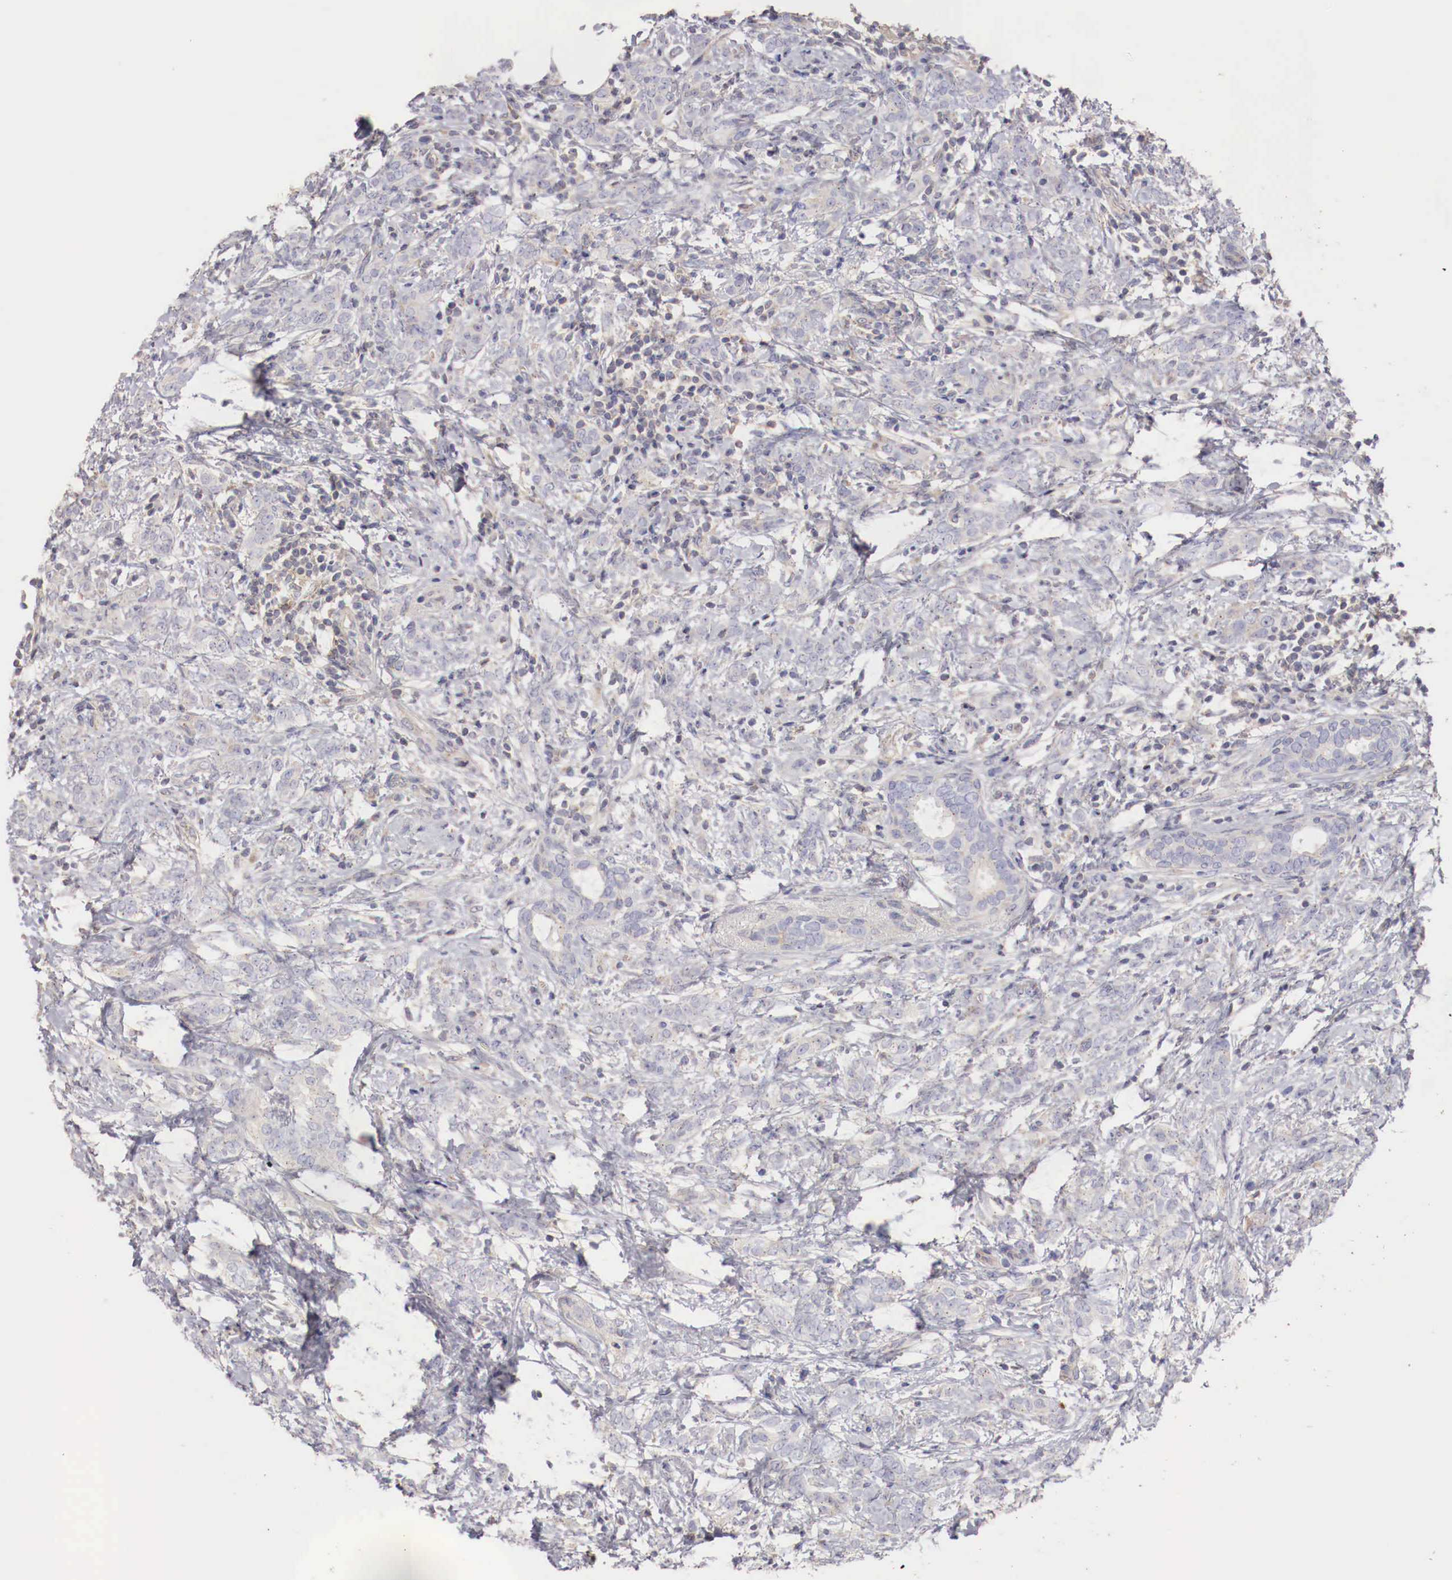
{"staining": {"intensity": "negative", "quantity": "none", "location": "none"}, "tissue": "breast cancer", "cell_type": "Tumor cells", "image_type": "cancer", "snomed": [{"axis": "morphology", "description": "Duct carcinoma"}, {"axis": "topography", "description": "Breast"}], "caption": "The image shows no staining of tumor cells in breast cancer (infiltrating ductal carcinoma).", "gene": "PITPNA", "patient": {"sex": "female", "age": 53}}